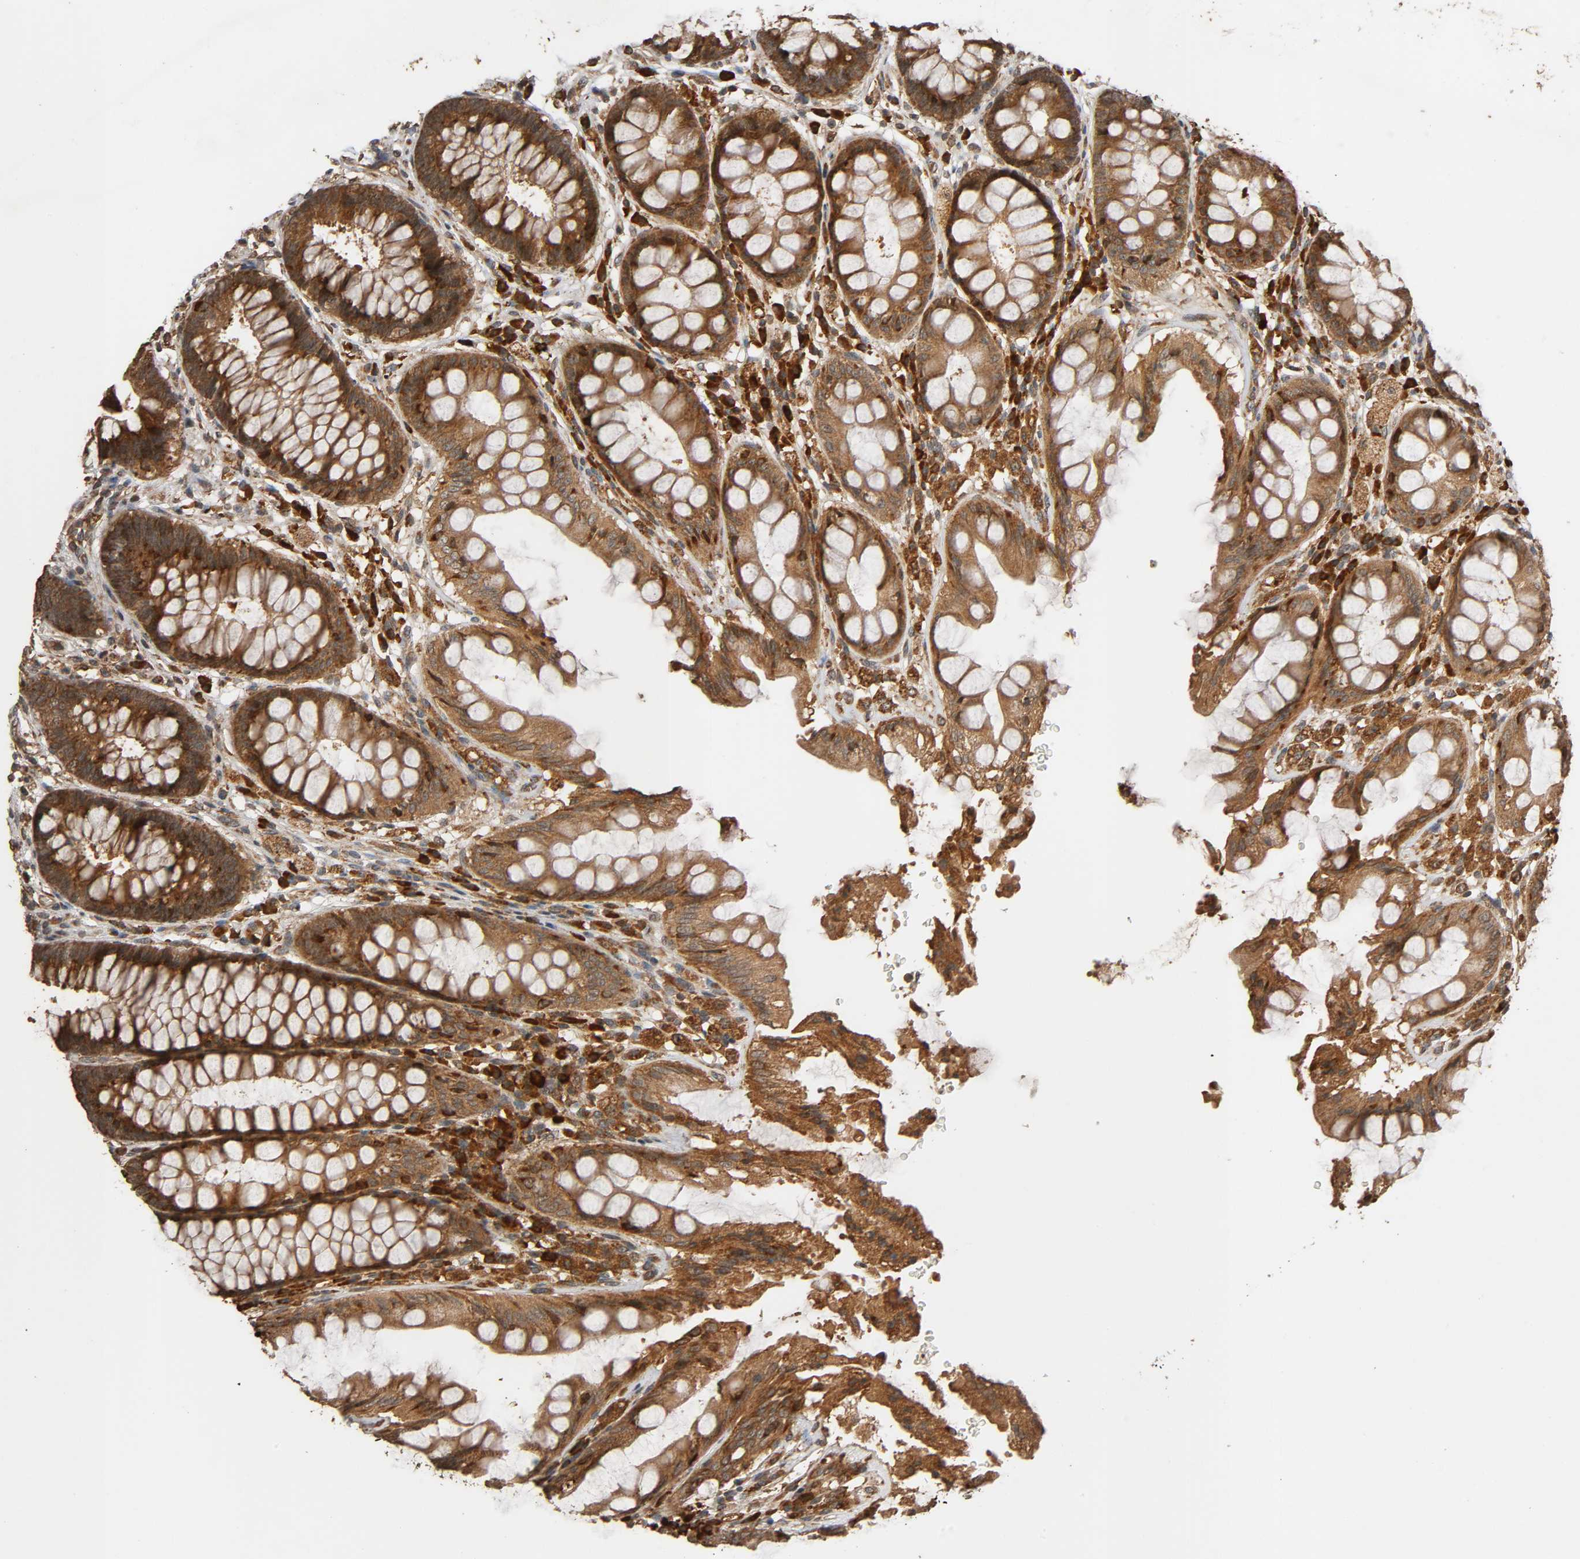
{"staining": {"intensity": "strong", "quantity": ">75%", "location": "cytoplasmic/membranous"}, "tissue": "rectum", "cell_type": "Glandular cells", "image_type": "normal", "snomed": [{"axis": "morphology", "description": "Normal tissue, NOS"}, {"axis": "topography", "description": "Rectum"}], "caption": "Strong cytoplasmic/membranous positivity is present in about >75% of glandular cells in unremarkable rectum.", "gene": "MAP3K8", "patient": {"sex": "female", "age": 46}}